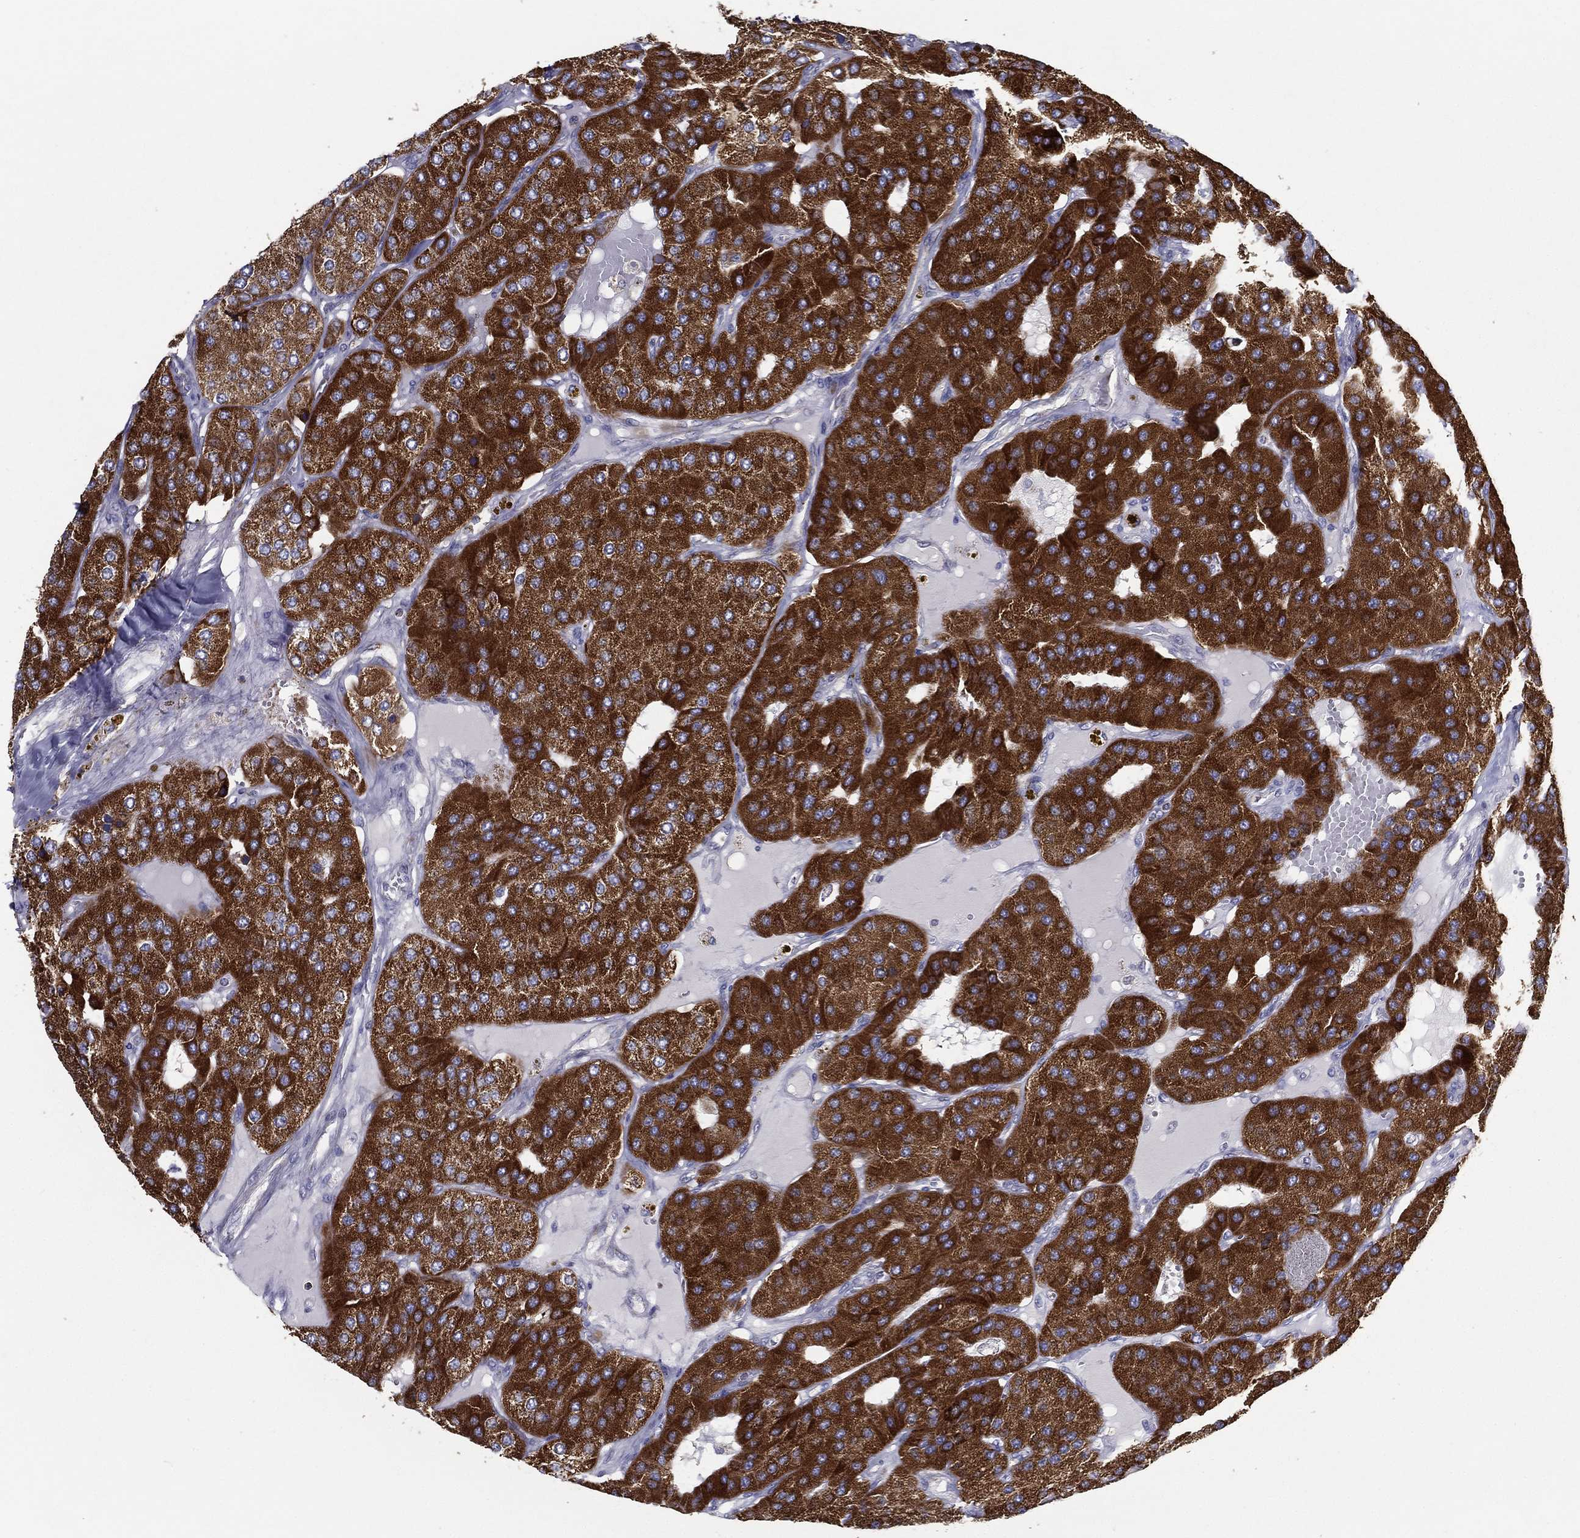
{"staining": {"intensity": "strong", "quantity": ">75%", "location": "cytoplasmic/membranous"}, "tissue": "parathyroid gland", "cell_type": "Glandular cells", "image_type": "normal", "snomed": [{"axis": "morphology", "description": "Normal tissue, NOS"}, {"axis": "morphology", "description": "Adenoma, NOS"}, {"axis": "topography", "description": "Parathyroid gland"}], "caption": "Parathyroid gland stained for a protein (brown) demonstrates strong cytoplasmic/membranous positive staining in about >75% of glandular cells.", "gene": "SFXN1", "patient": {"sex": "female", "age": 86}}